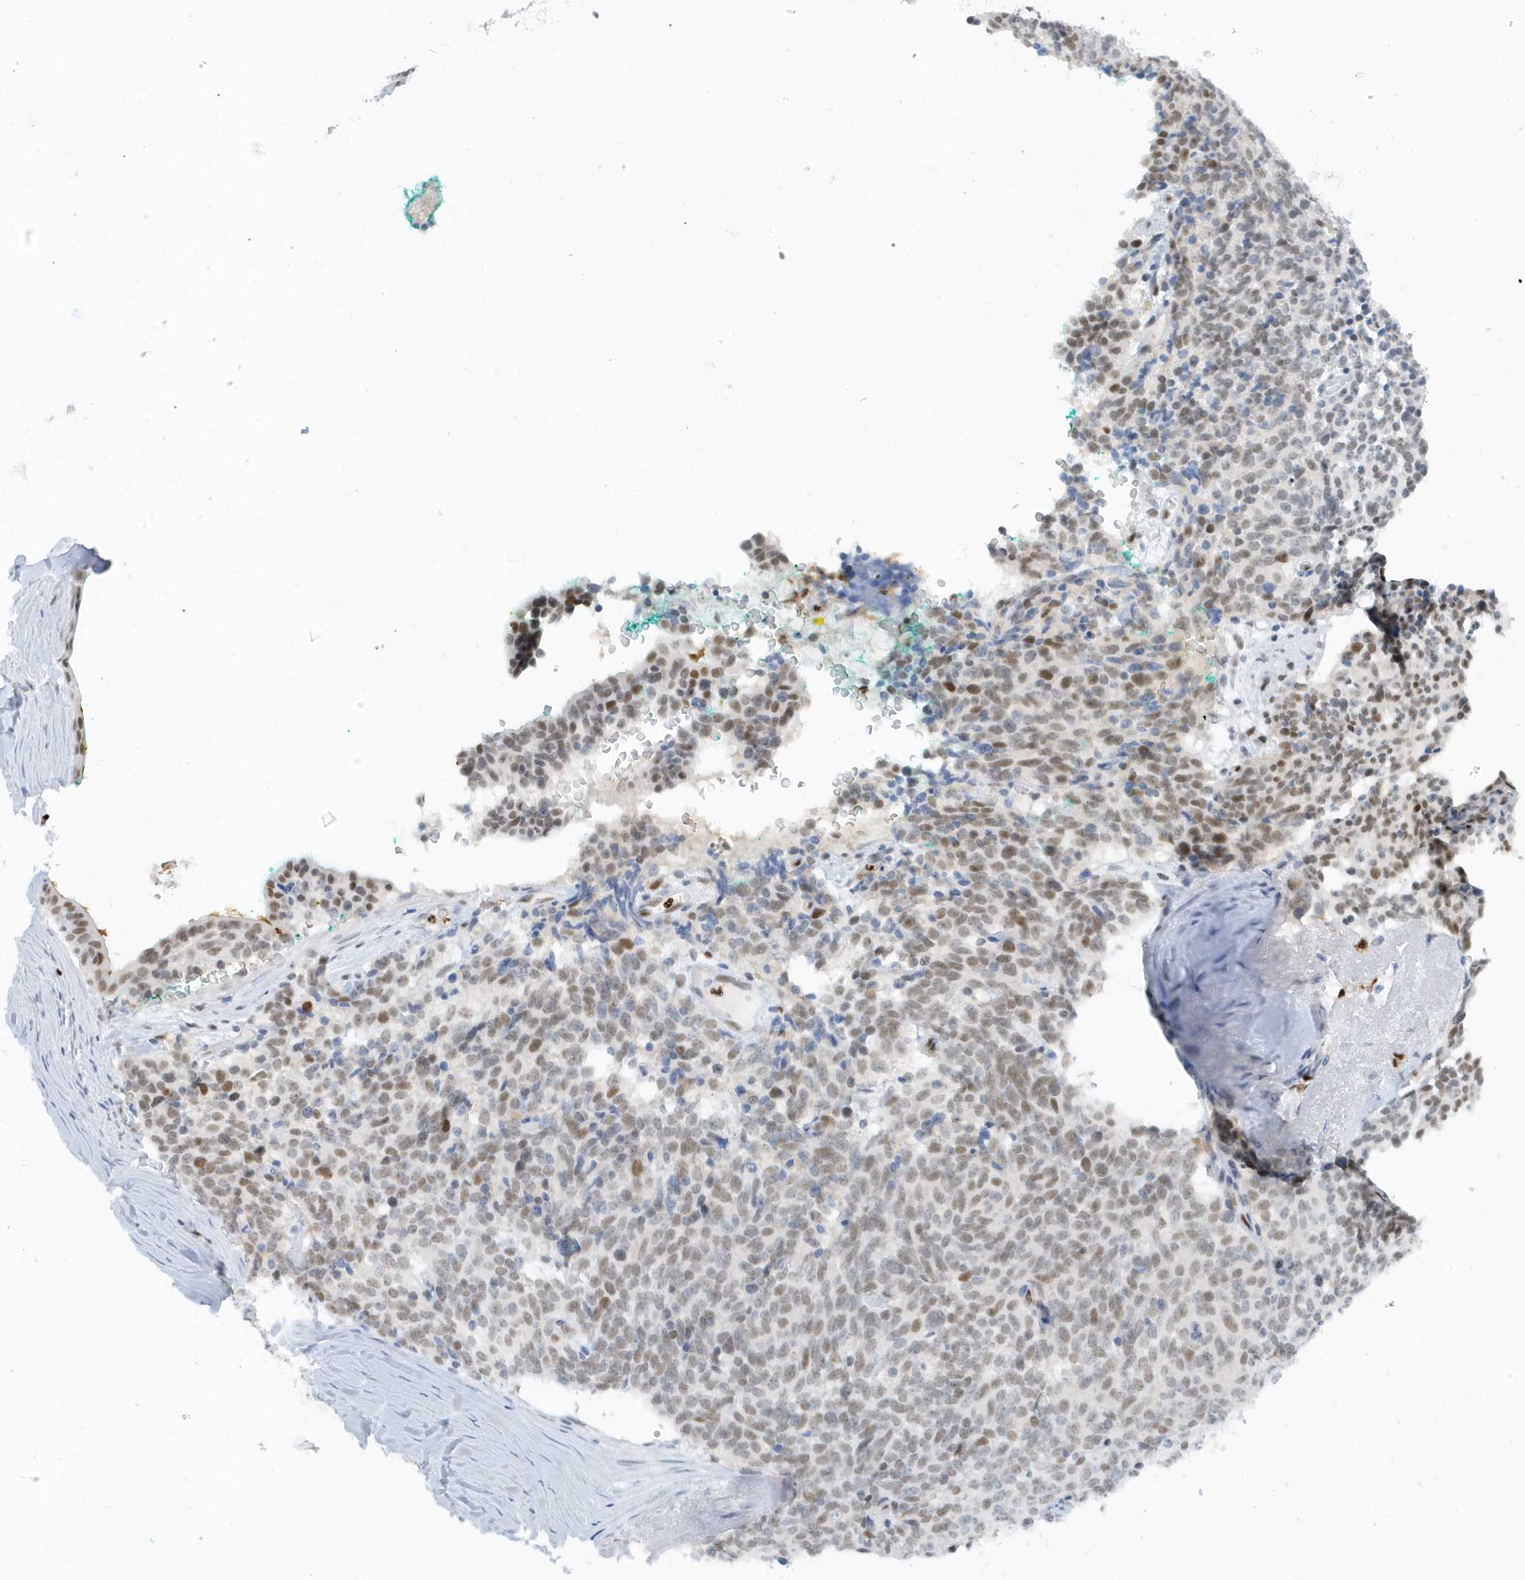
{"staining": {"intensity": "moderate", "quantity": ">75%", "location": "nuclear"}, "tissue": "carcinoid", "cell_type": "Tumor cells", "image_type": "cancer", "snomed": [{"axis": "morphology", "description": "Carcinoid, malignant, NOS"}, {"axis": "topography", "description": "Lung"}], "caption": "Immunohistochemistry (IHC) image of carcinoid (malignant) stained for a protein (brown), which shows medium levels of moderate nuclear staining in approximately >75% of tumor cells.", "gene": "SMIM34", "patient": {"sex": "female", "age": 46}}